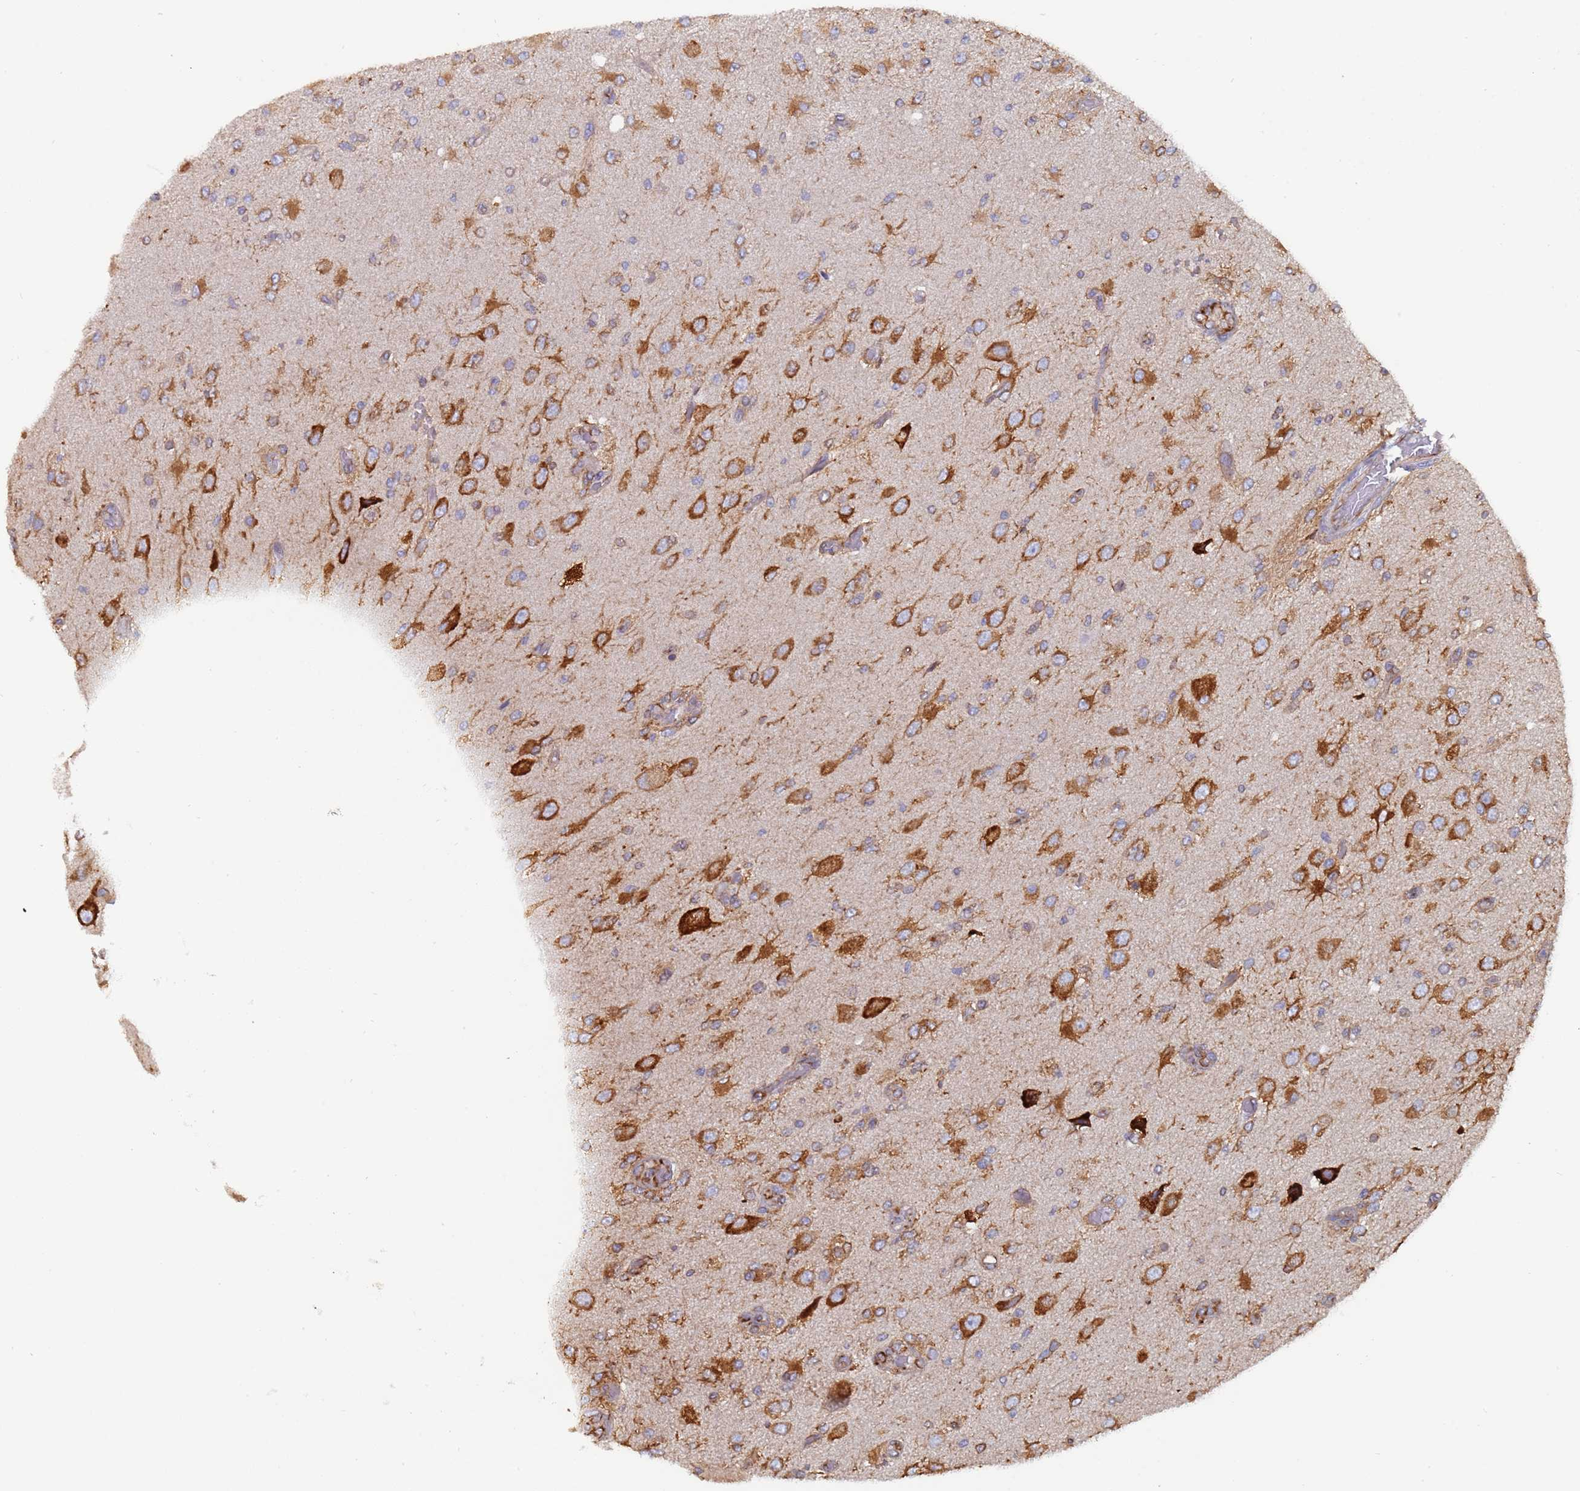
{"staining": {"intensity": "moderate", "quantity": ">75%", "location": "cytoplasmic/membranous"}, "tissue": "glioma", "cell_type": "Tumor cells", "image_type": "cancer", "snomed": [{"axis": "morphology", "description": "Normal tissue, NOS"}, {"axis": "morphology", "description": "Glioma, malignant, High grade"}, {"axis": "topography", "description": "Cerebral cortex"}], "caption": "Protein staining displays moderate cytoplasmic/membranous expression in about >75% of tumor cells in malignant high-grade glioma. (IHC, brightfield microscopy, high magnification).", "gene": "ZNF844", "patient": {"sex": "male", "age": 77}}